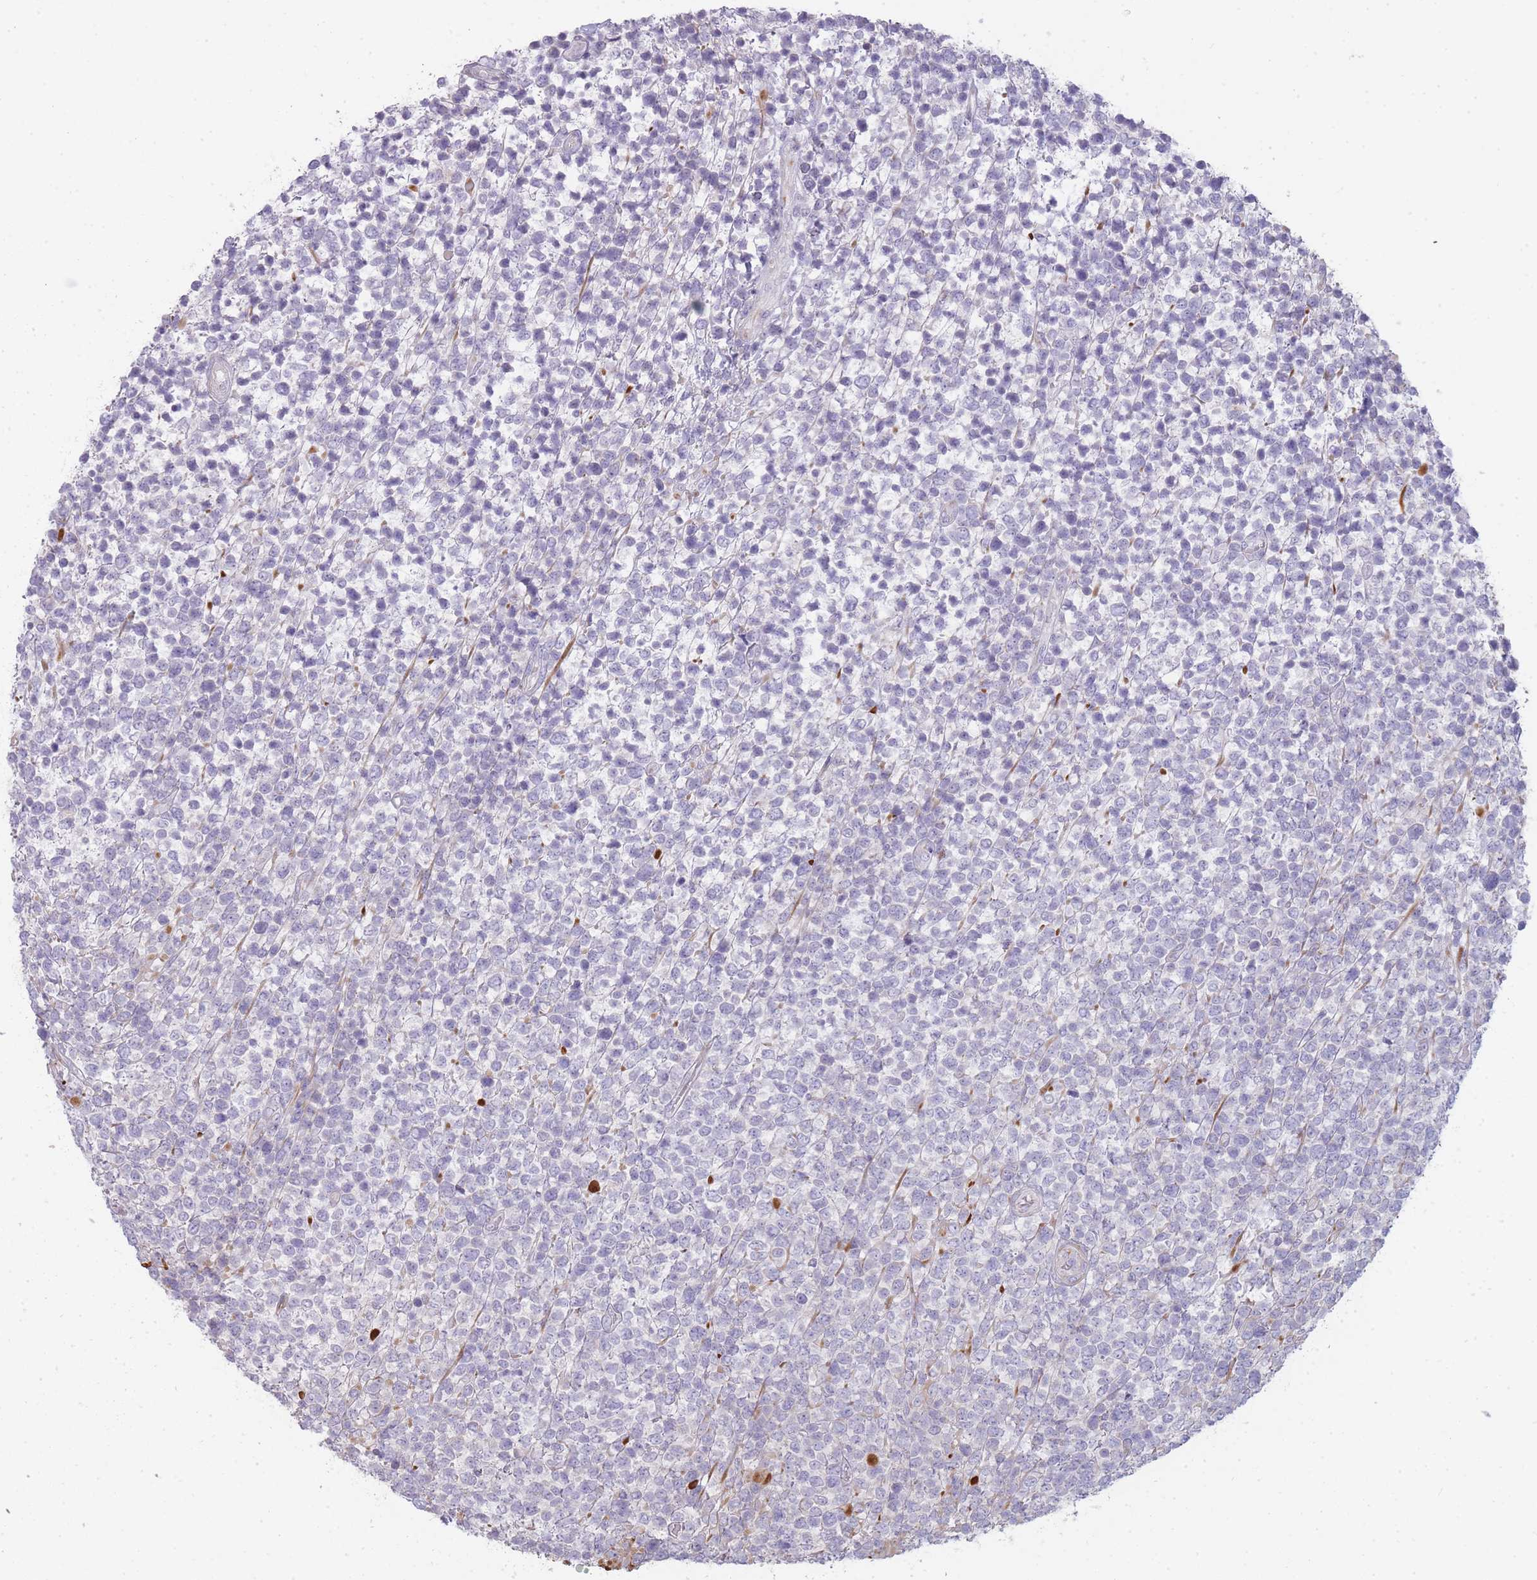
{"staining": {"intensity": "negative", "quantity": "none", "location": "none"}, "tissue": "lymphoma", "cell_type": "Tumor cells", "image_type": "cancer", "snomed": [{"axis": "morphology", "description": "Malignant lymphoma, non-Hodgkin's type, High grade"}, {"axis": "topography", "description": "Soft tissue"}], "caption": "A micrograph of human high-grade malignant lymphoma, non-Hodgkin's type is negative for staining in tumor cells.", "gene": "PPP3R2", "patient": {"sex": "female", "age": 56}}